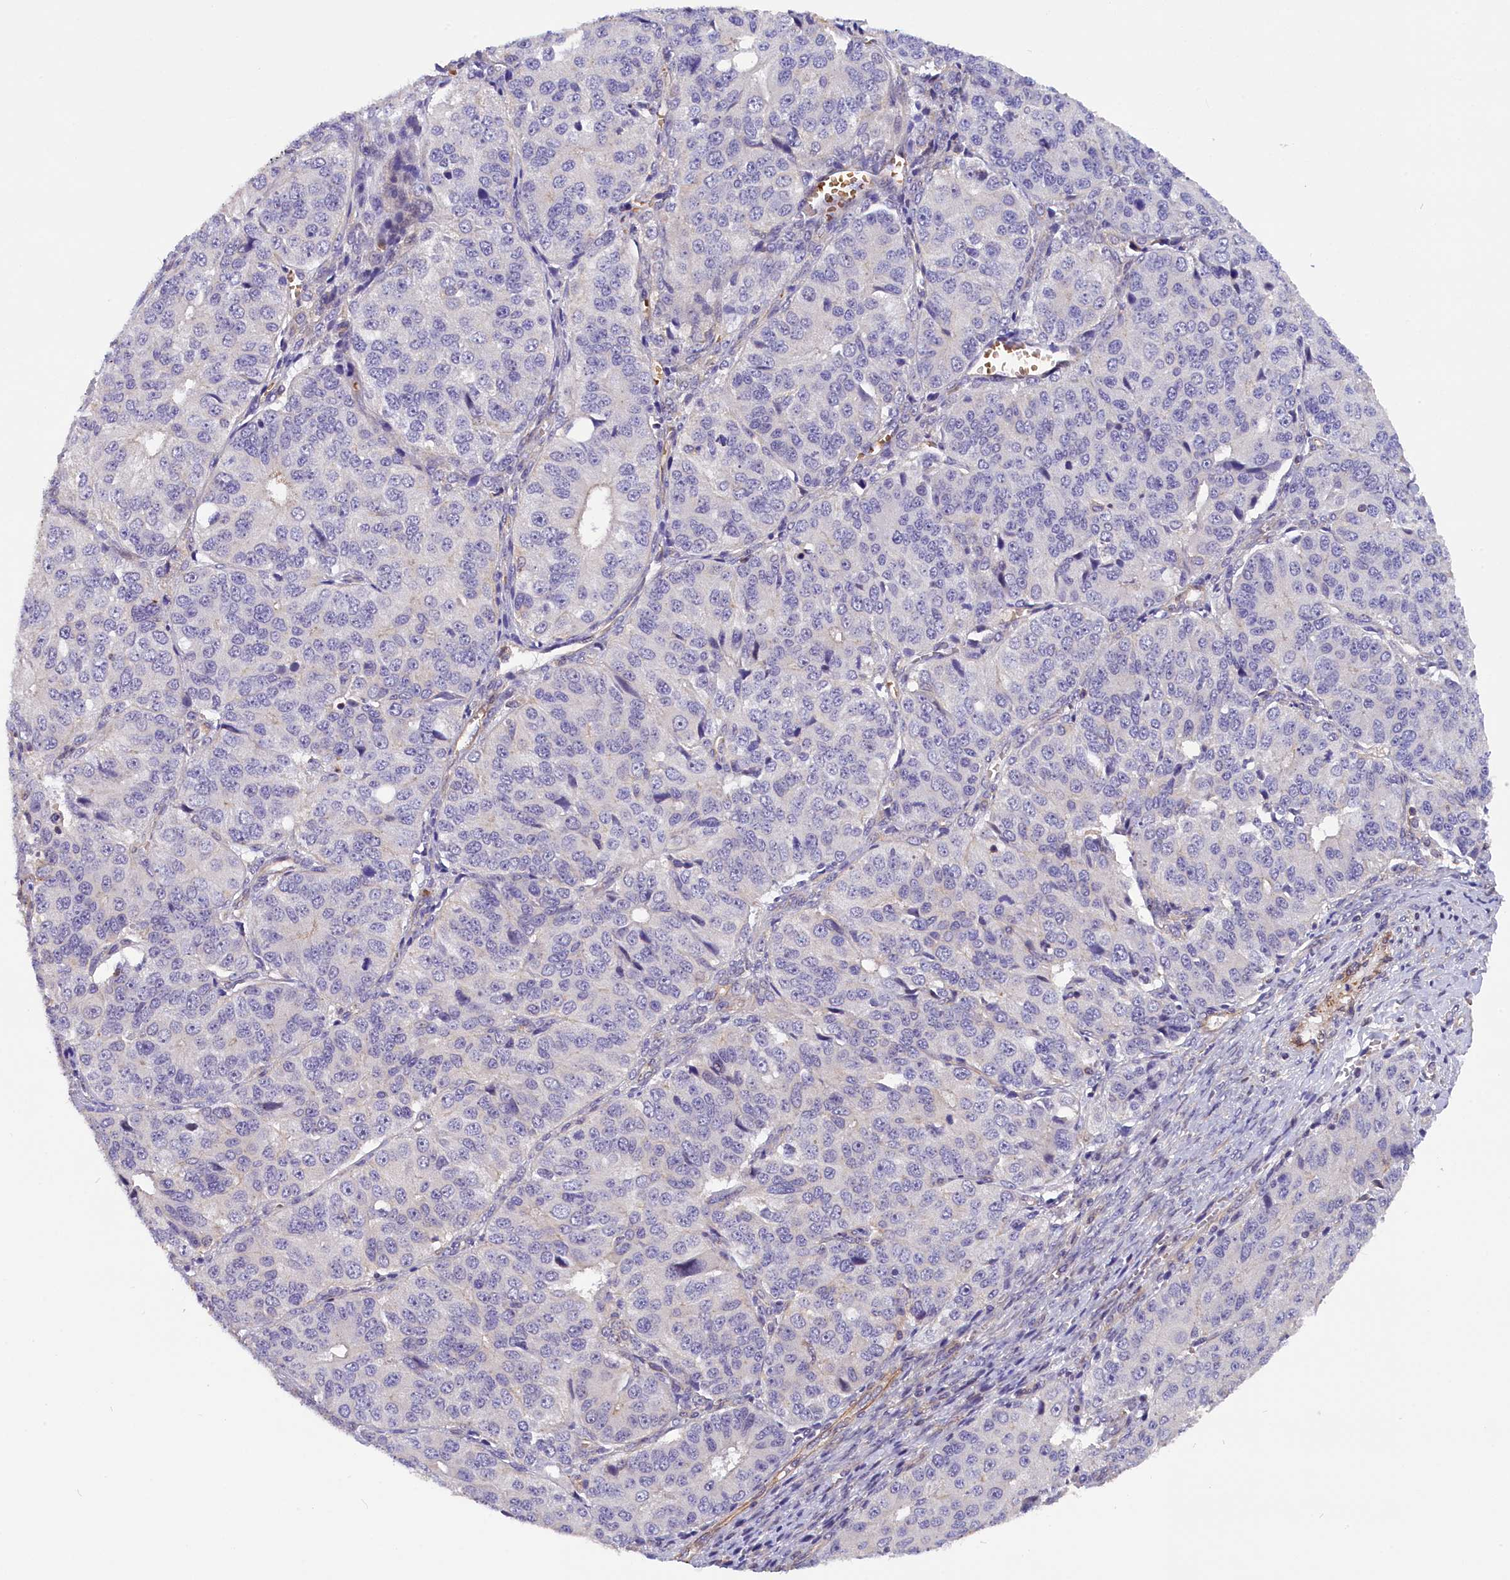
{"staining": {"intensity": "negative", "quantity": "none", "location": "none"}, "tissue": "ovarian cancer", "cell_type": "Tumor cells", "image_type": "cancer", "snomed": [{"axis": "morphology", "description": "Carcinoma, endometroid"}, {"axis": "topography", "description": "Ovary"}], "caption": "Tumor cells are negative for brown protein staining in endometroid carcinoma (ovarian).", "gene": "MED20", "patient": {"sex": "female", "age": 51}}